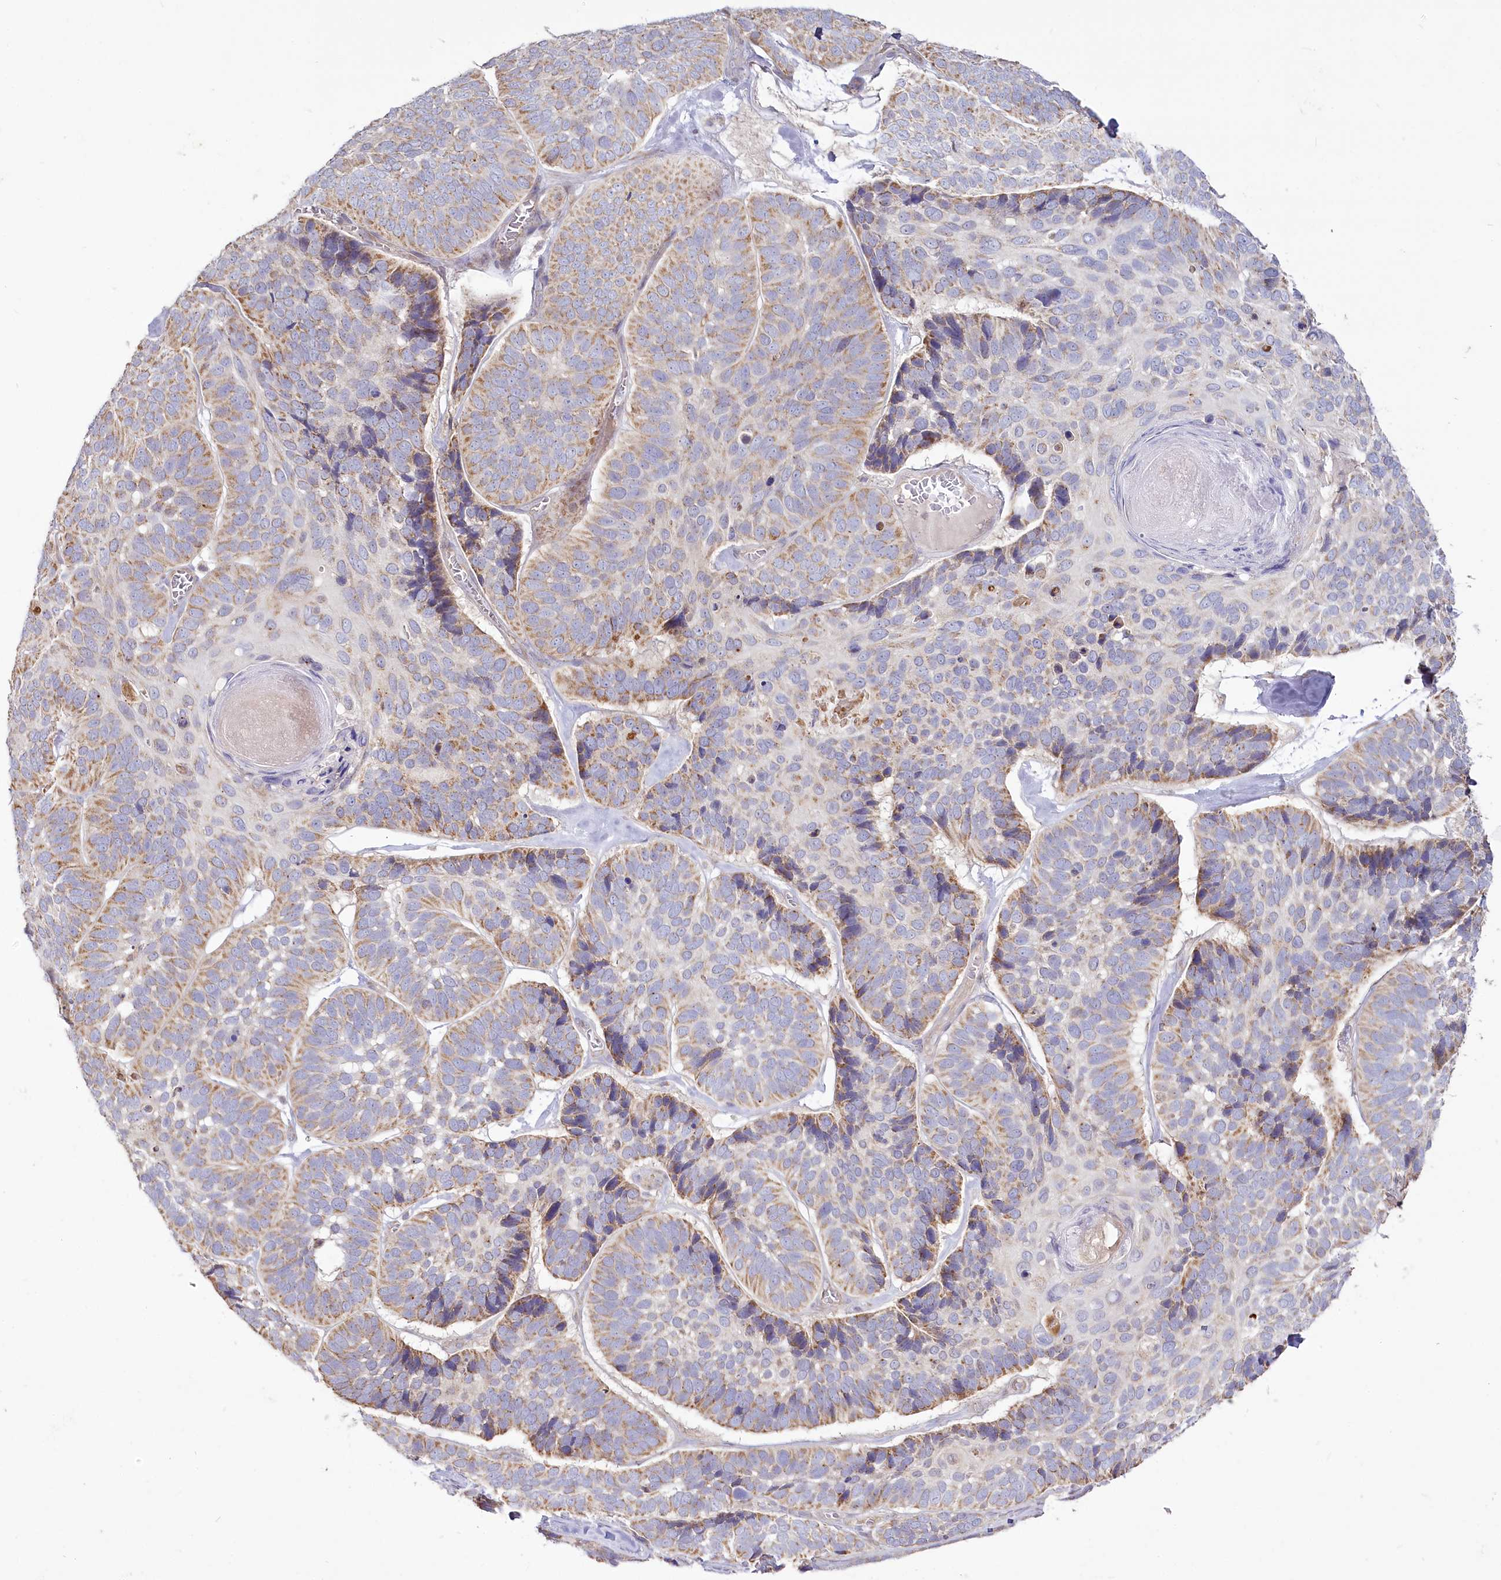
{"staining": {"intensity": "moderate", "quantity": "25%-75%", "location": "cytoplasmic/membranous"}, "tissue": "skin cancer", "cell_type": "Tumor cells", "image_type": "cancer", "snomed": [{"axis": "morphology", "description": "Basal cell carcinoma"}, {"axis": "topography", "description": "Skin"}], "caption": "A histopathology image of human skin basal cell carcinoma stained for a protein displays moderate cytoplasmic/membranous brown staining in tumor cells.", "gene": "ACOX2", "patient": {"sex": "male", "age": 62}}